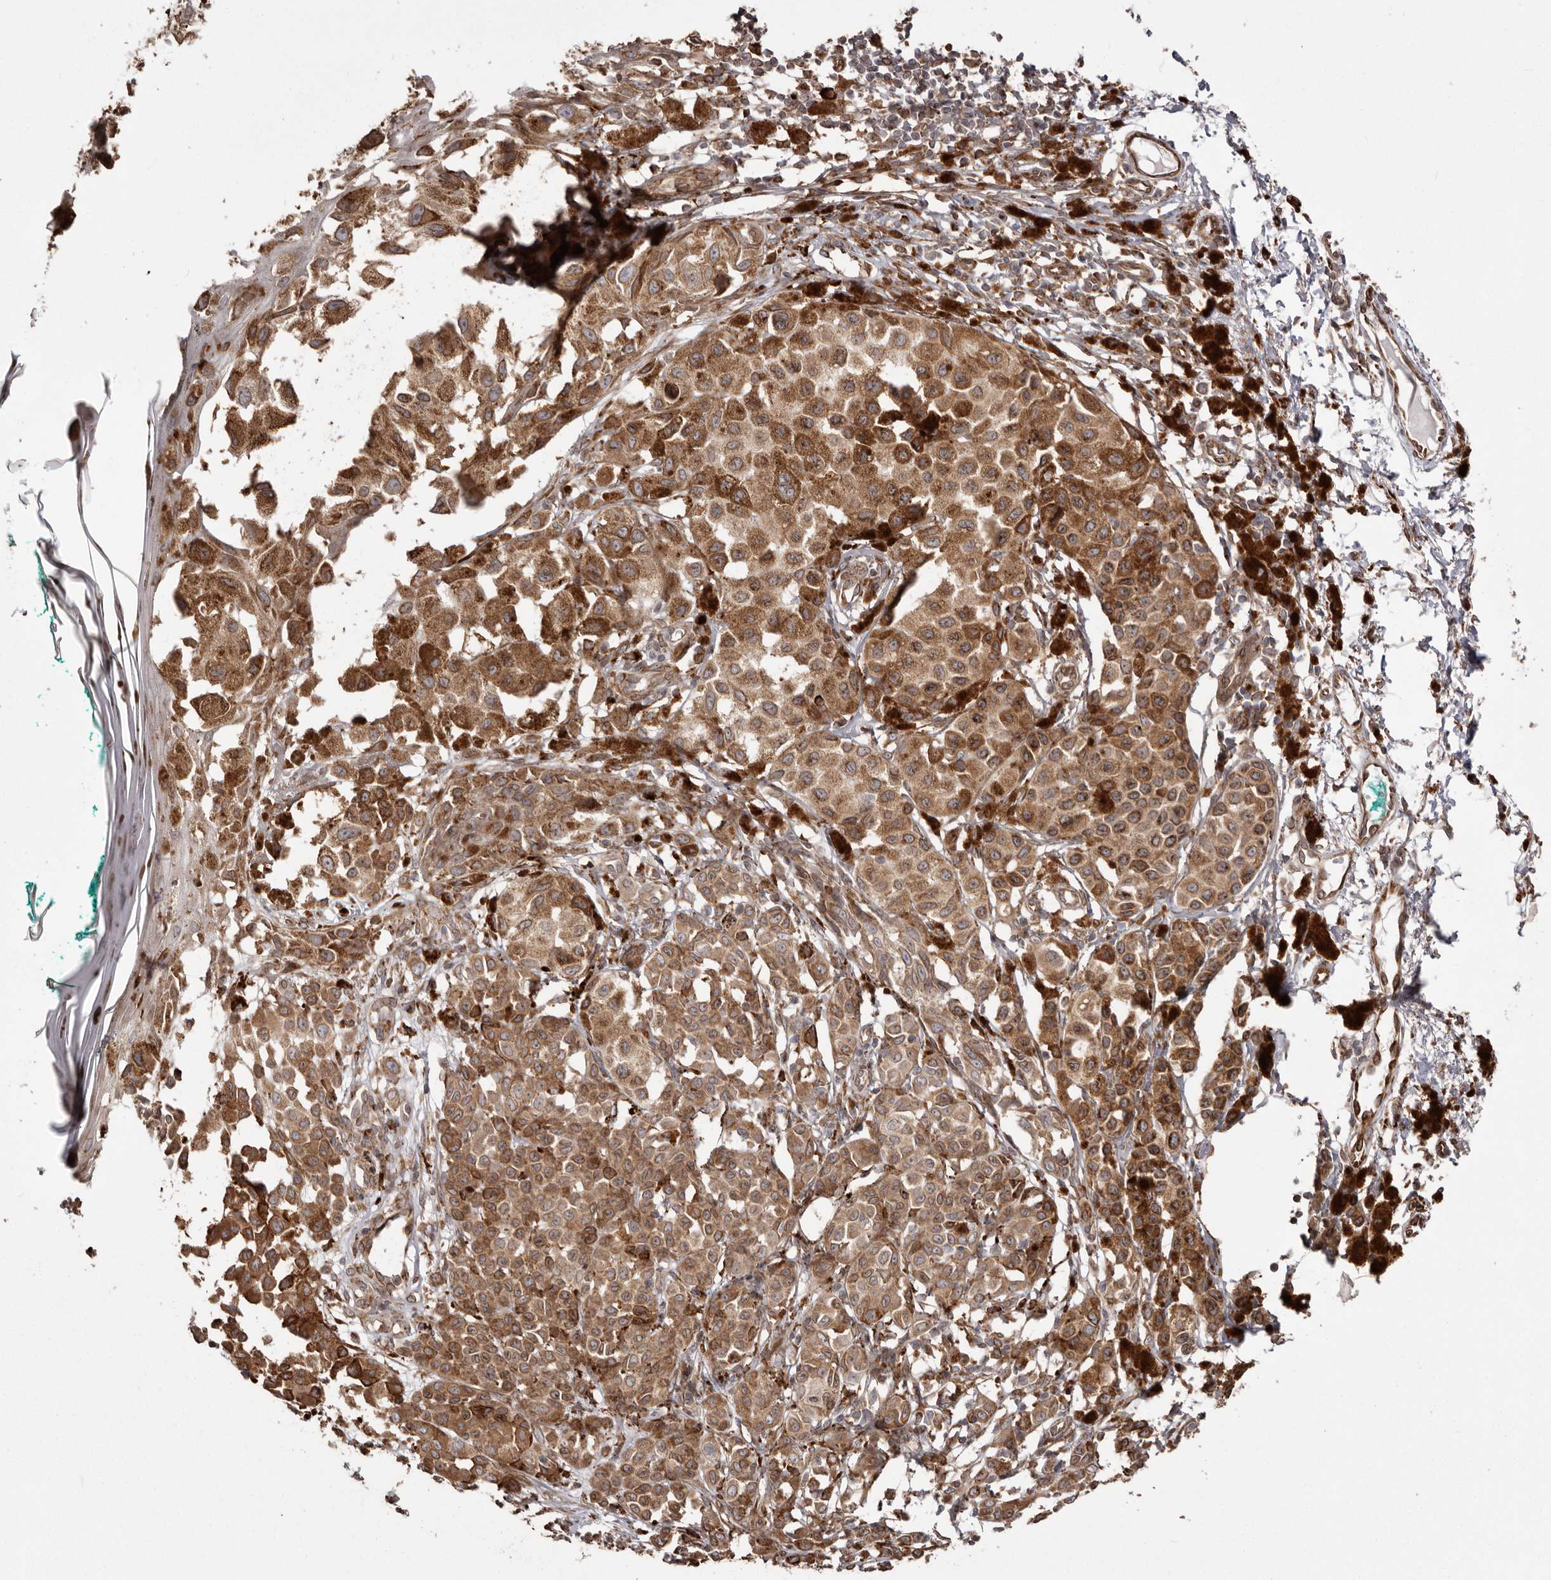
{"staining": {"intensity": "moderate", "quantity": ">75%", "location": "cytoplasmic/membranous"}, "tissue": "melanoma", "cell_type": "Tumor cells", "image_type": "cancer", "snomed": [{"axis": "morphology", "description": "Malignant melanoma, NOS"}, {"axis": "topography", "description": "Skin of leg"}], "caption": "Brown immunohistochemical staining in melanoma displays moderate cytoplasmic/membranous staining in approximately >75% of tumor cells.", "gene": "NUP43", "patient": {"sex": "female", "age": 72}}